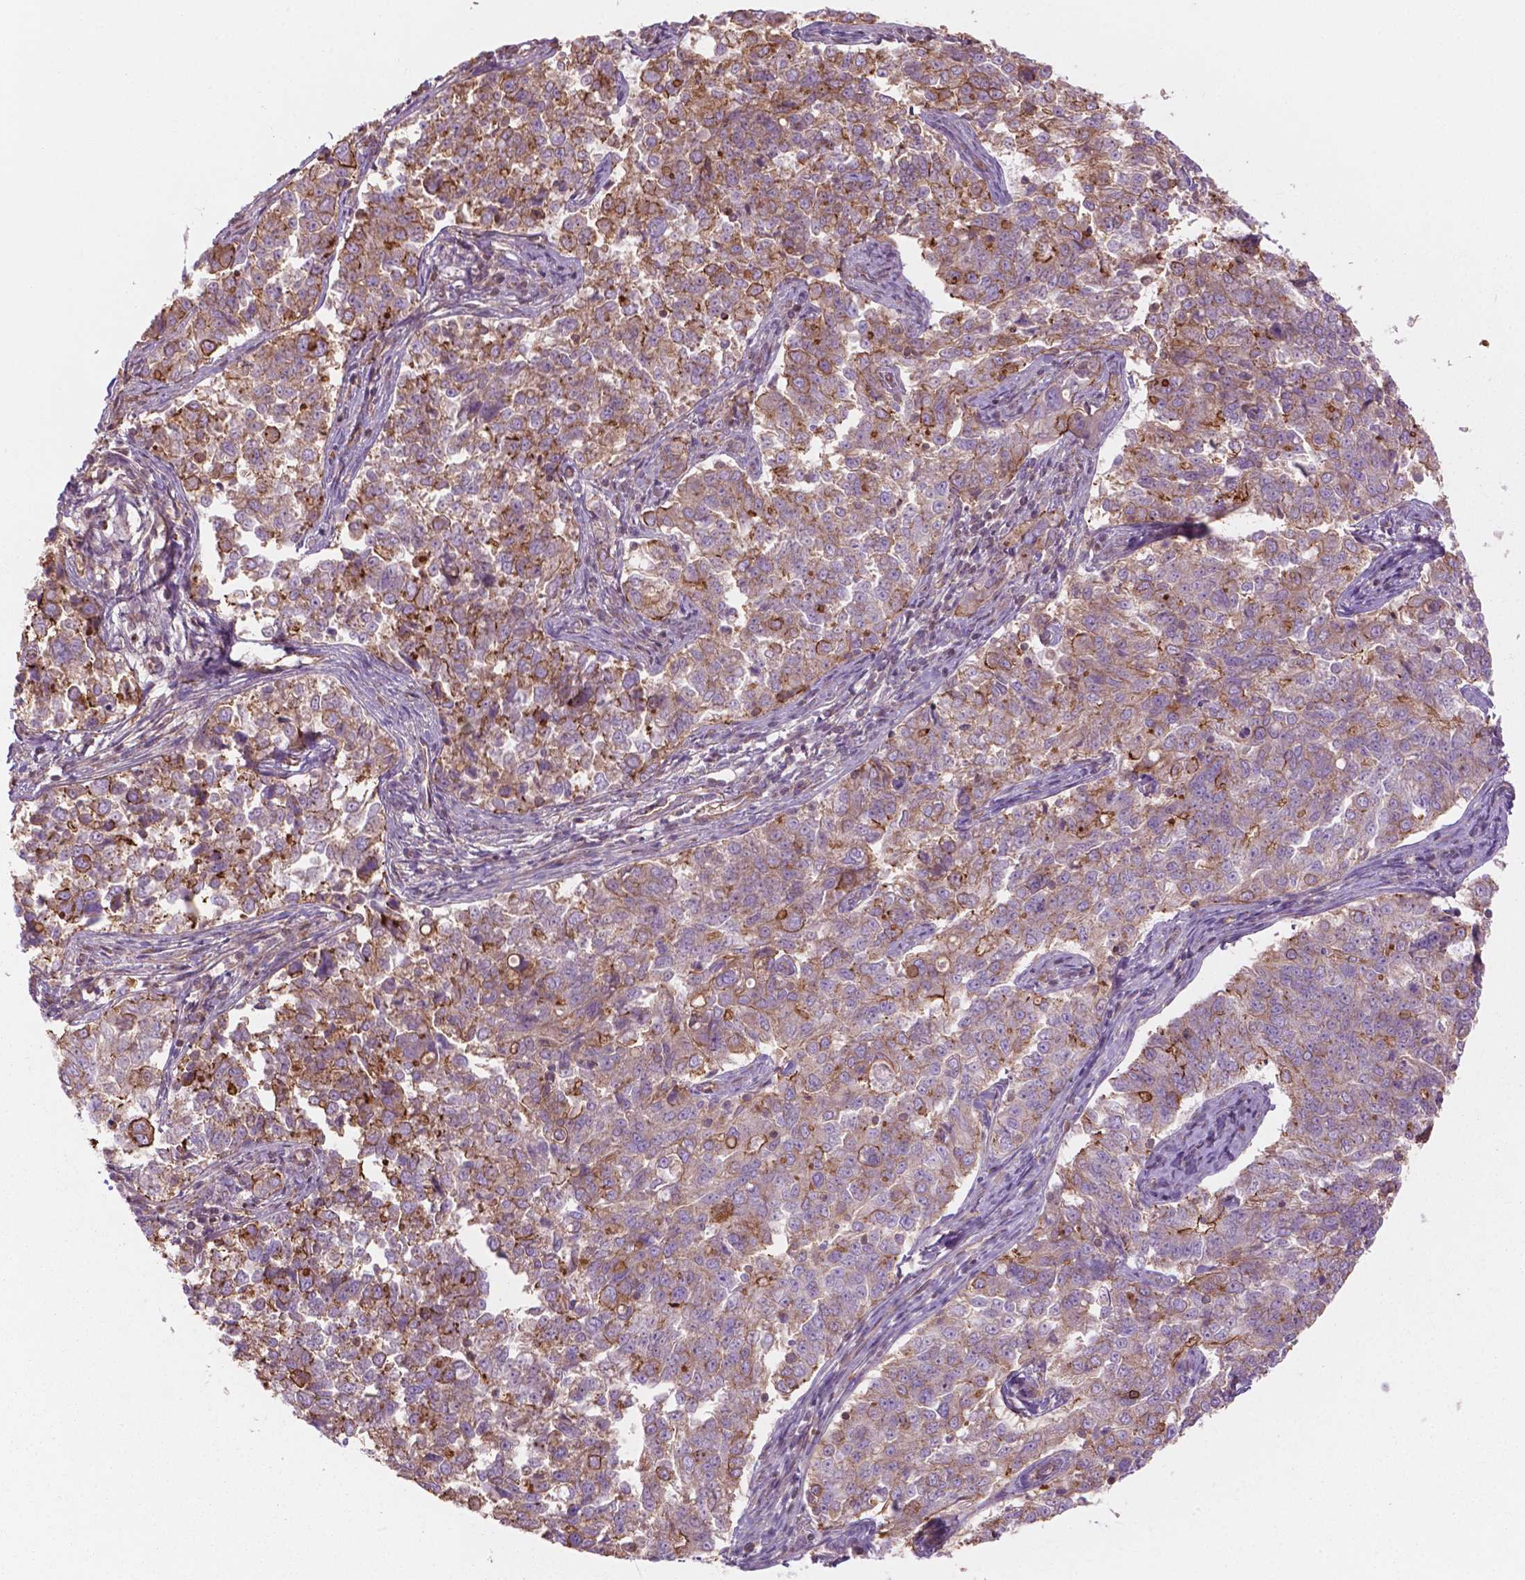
{"staining": {"intensity": "strong", "quantity": "<25%", "location": "cytoplasmic/membranous"}, "tissue": "endometrial cancer", "cell_type": "Tumor cells", "image_type": "cancer", "snomed": [{"axis": "morphology", "description": "Adenocarcinoma, NOS"}, {"axis": "topography", "description": "Endometrium"}], "caption": "IHC histopathology image of endometrial adenocarcinoma stained for a protein (brown), which reveals medium levels of strong cytoplasmic/membranous positivity in about <25% of tumor cells.", "gene": "SURF4", "patient": {"sex": "female", "age": 43}}